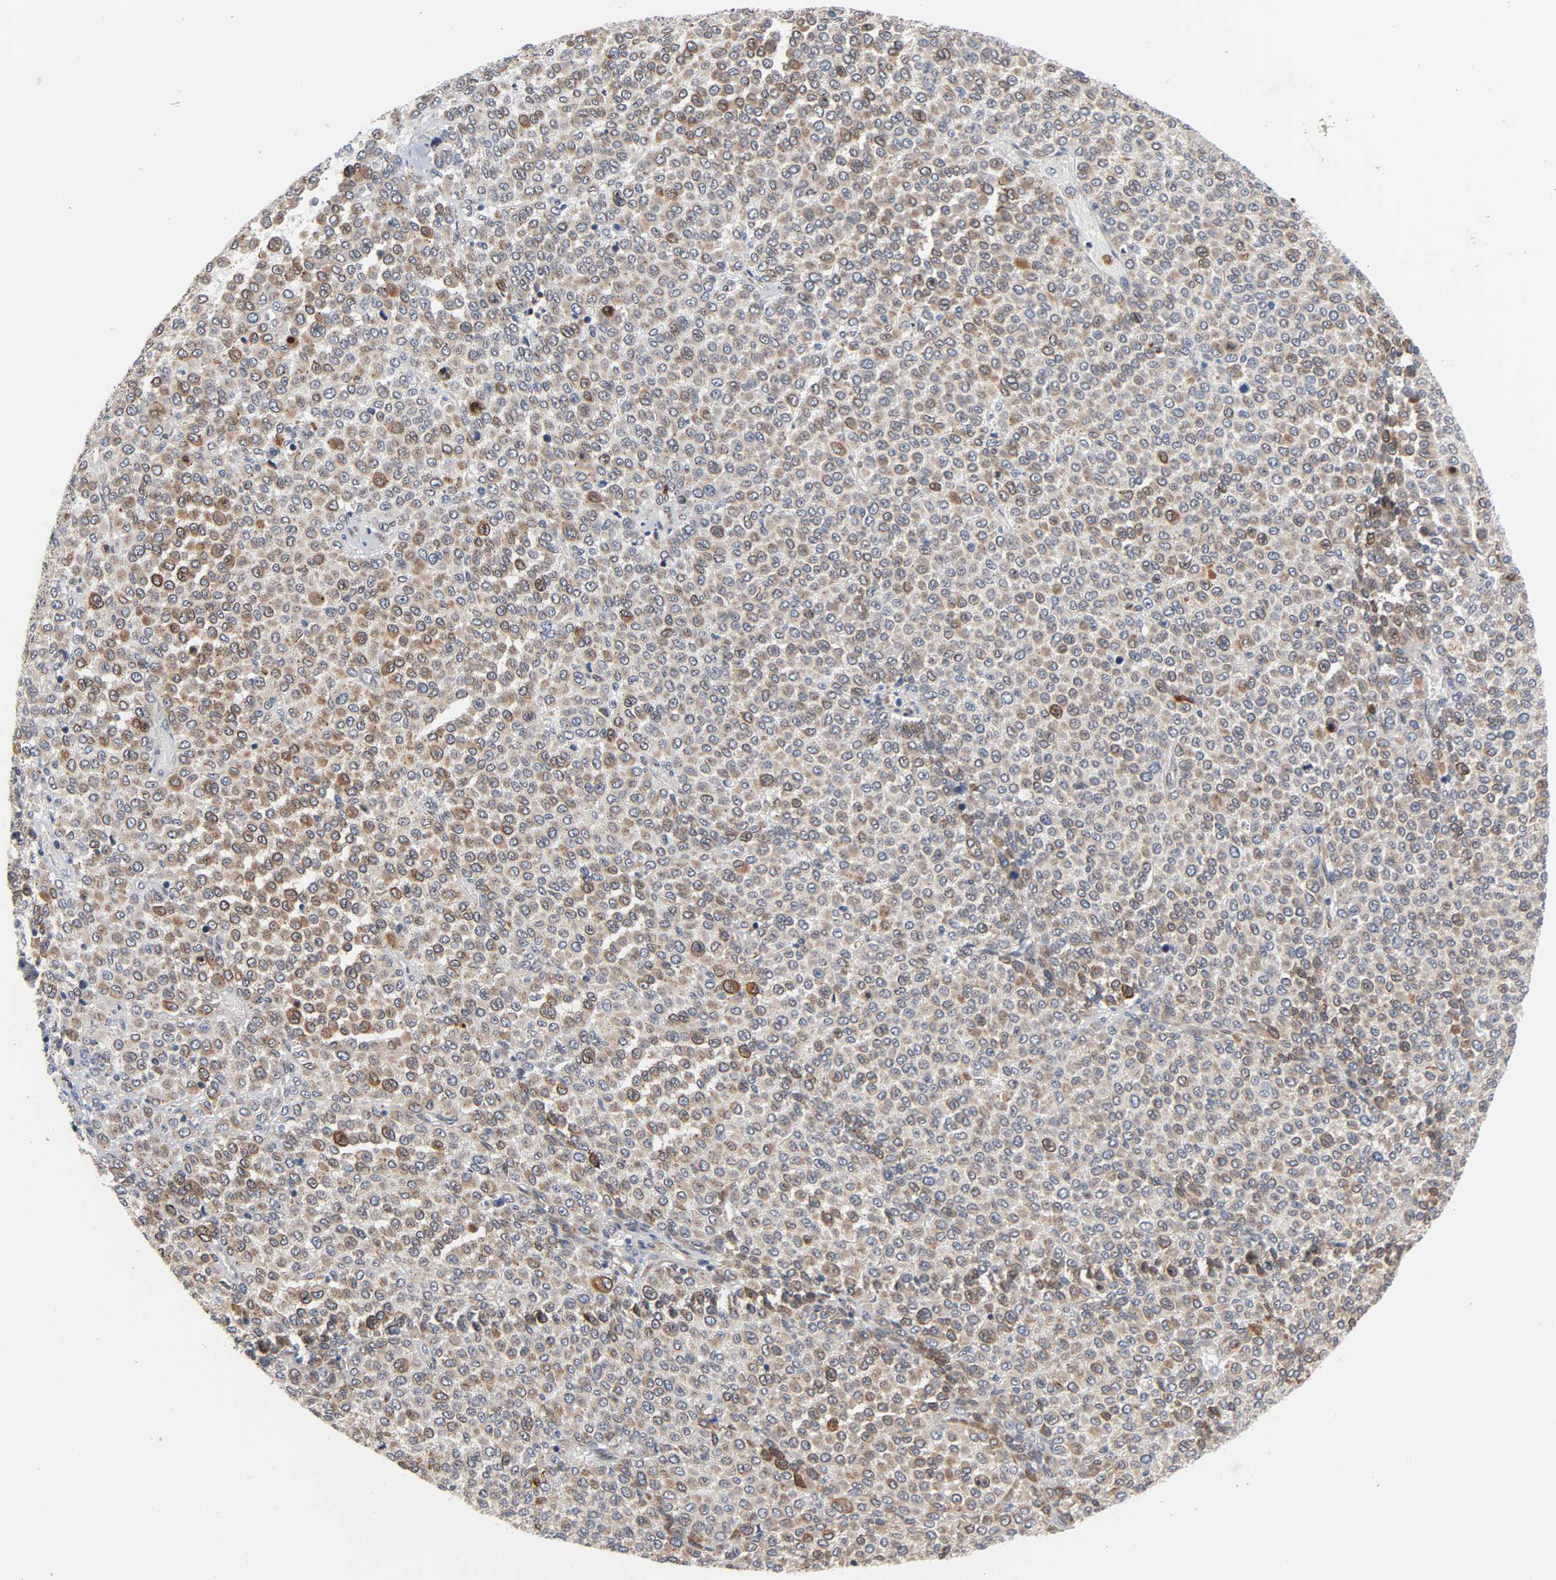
{"staining": {"intensity": "weak", "quantity": ">75%", "location": "cytoplasmic/membranous"}, "tissue": "melanoma", "cell_type": "Tumor cells", "image_type": "cancer", "snomed": [{"axis": "morphology", "description": "Malignant melanoma, Metastatic site"}, {"axis": "topography", "description": "Pancreas"}], "caption": "Malignant melanoma (metastatic site) tissue reveals weak cytoplasmic/membranous expression in about >75% of tumor cells, visualized by immunohistochemistry. The staining is performed using DAB brown chromogen to label protein expression. The nuclei are counter-stained blue using hematoxylin.", "gene": "ASB6", "patient": {"sex": "female", "age": 30}}